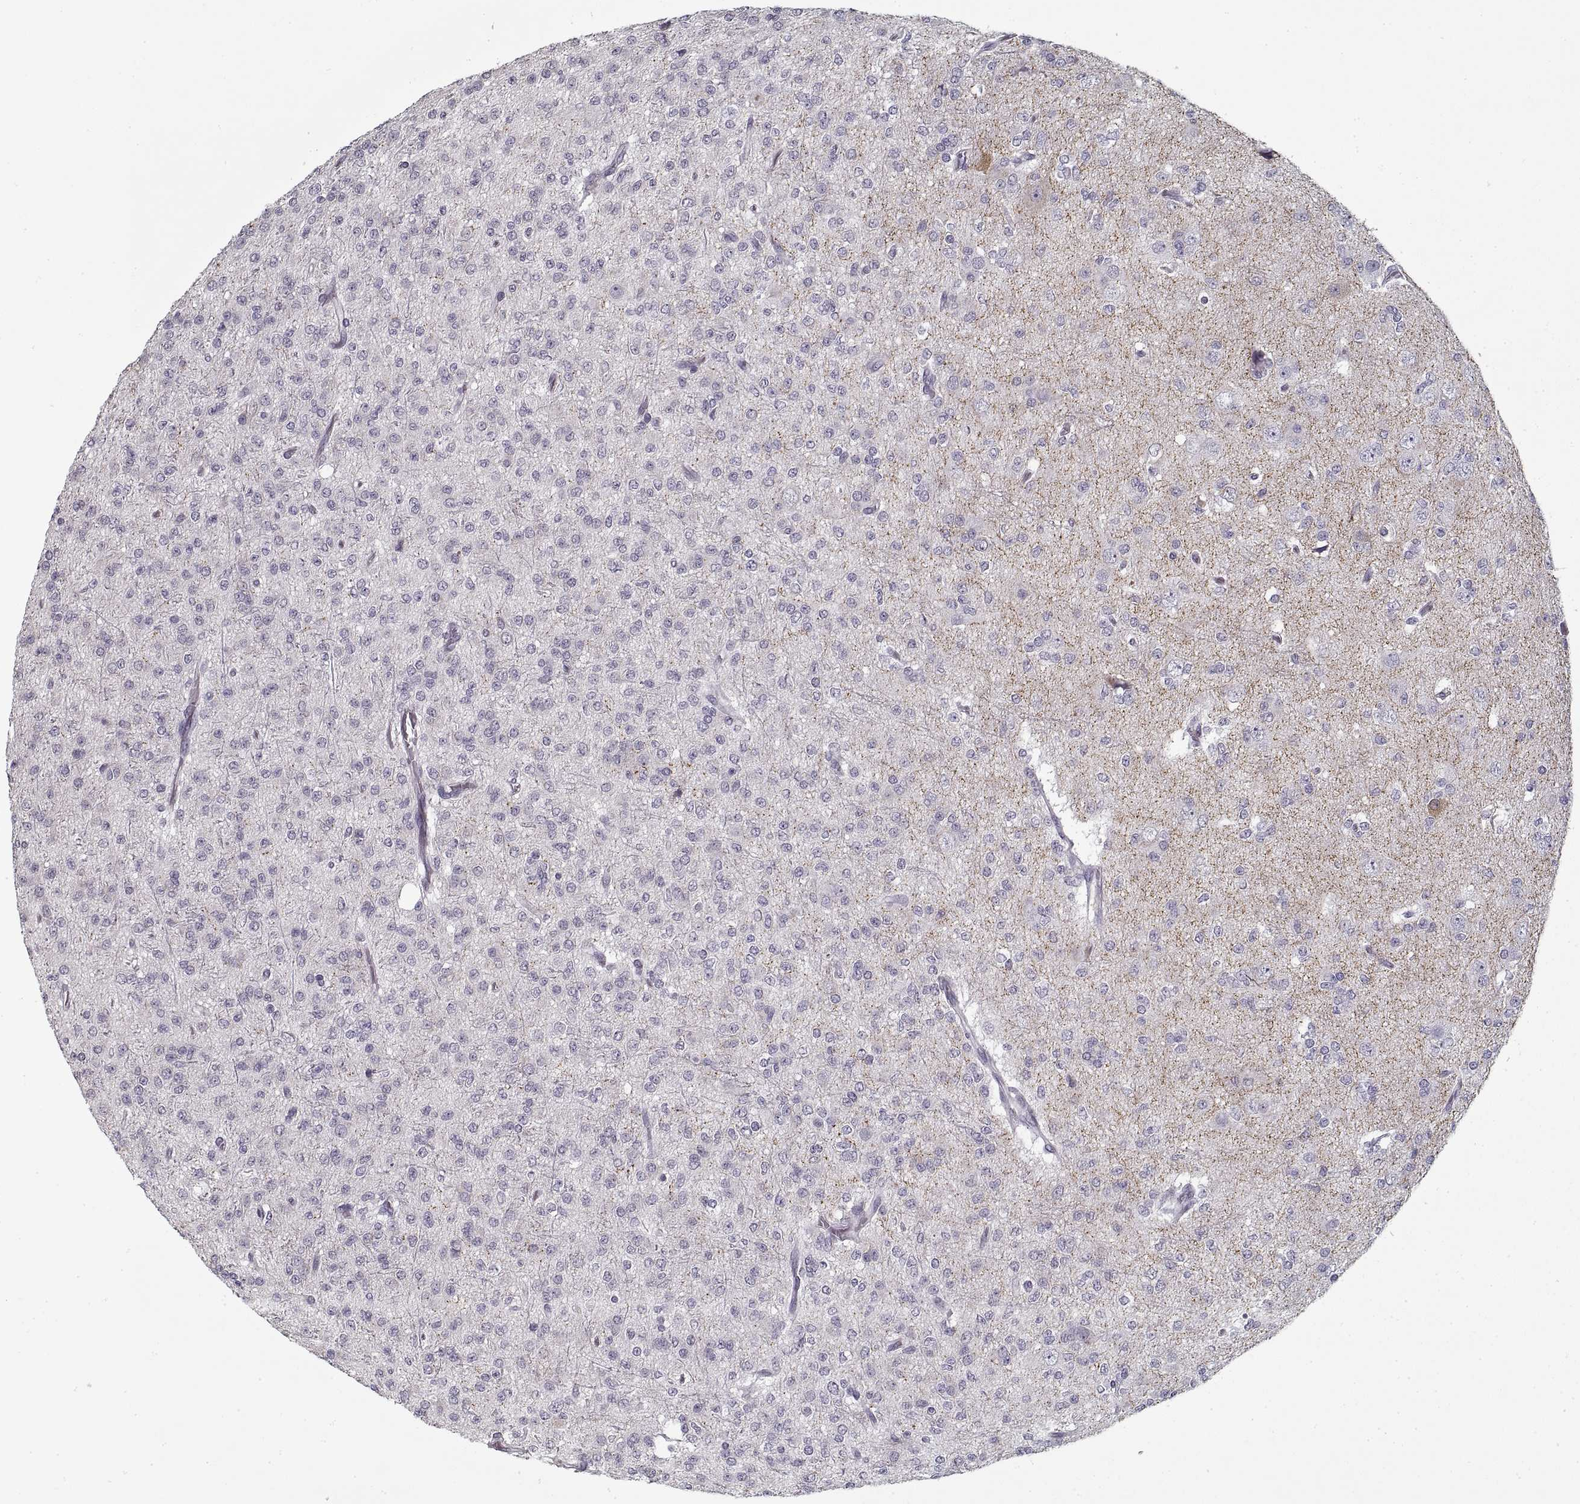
{"staining": {"intensity": "negative", "quantity": "none", "location": "none"}, "tissue": "glioma", "cell_type": "Tumor cells", "image_type": "cancer", "snomed": [{"axis": "morphology", "description": "Glioma, malignant, Low grade"}, {"axis": "topography", "description": "Brain"}], "caption": "This is an IHC image of glioma. There is no staining in tumor cells.", "gene": "GAD2", "patient": {"sex": "male", "age": 27}}